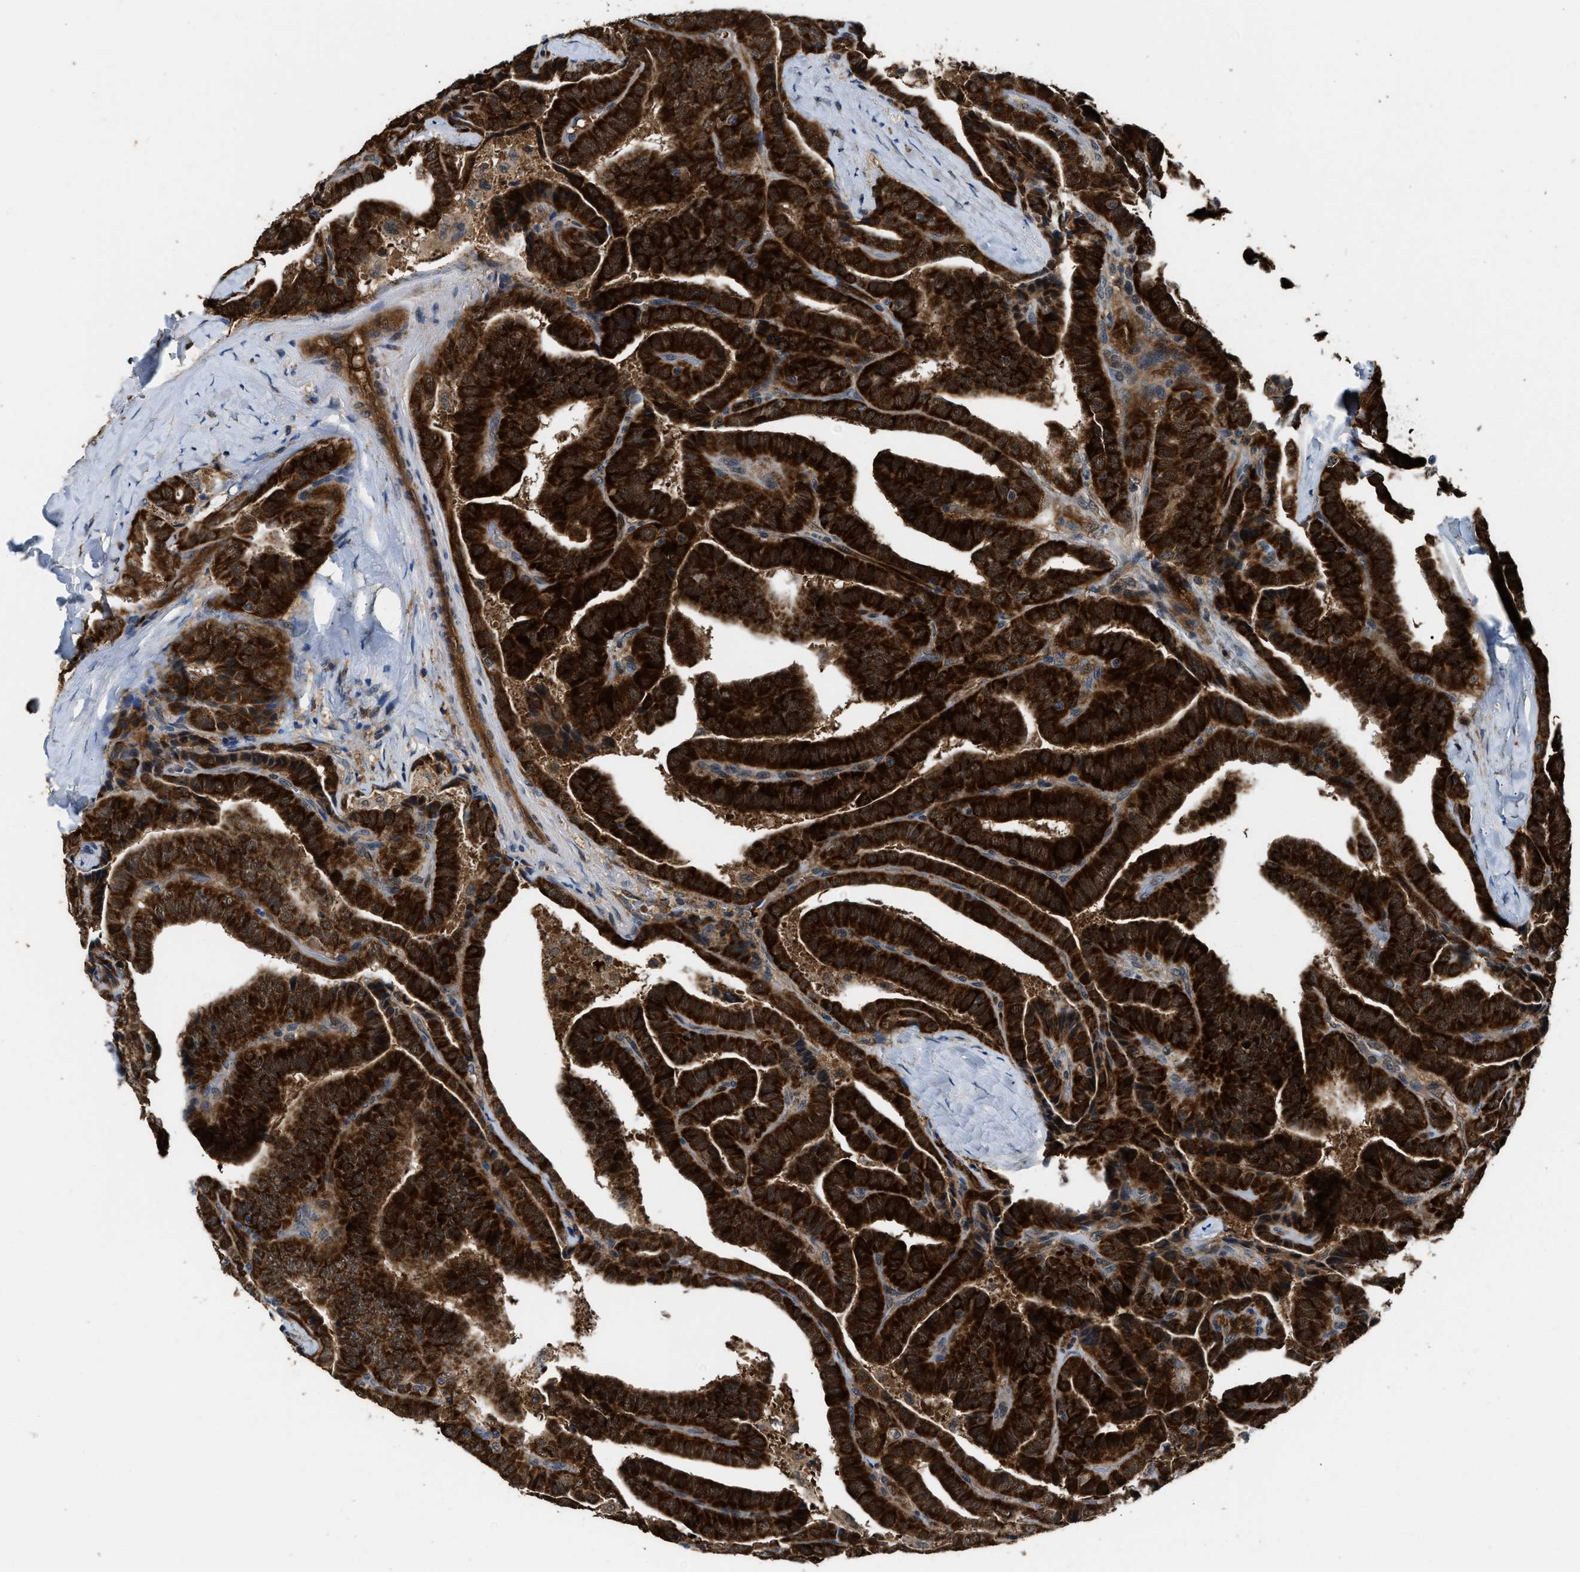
{"staining": {"intensity": "strong", "quantity": ">75%", "location": "cytoplasmic/membranous"}, "tissue": "thyroid cancer", "cell_type": "Tumor cells", "image_type": "cancer", "snomed": [{"axis": "morphology", "description": "Papillary adenocarcinoma, NOS"}, {"axis": "topography", "description": "Thyroid gland"}], "caption": "Brown immunohistochemical staining in human thyroid cancer (papillary adenocarcinoma) demonstrates strong cytoplasmic/membranous positivity in about >75% of tumor cells.", "gene": "PPA1", "patient": {"sex": "male", "age": 77}}